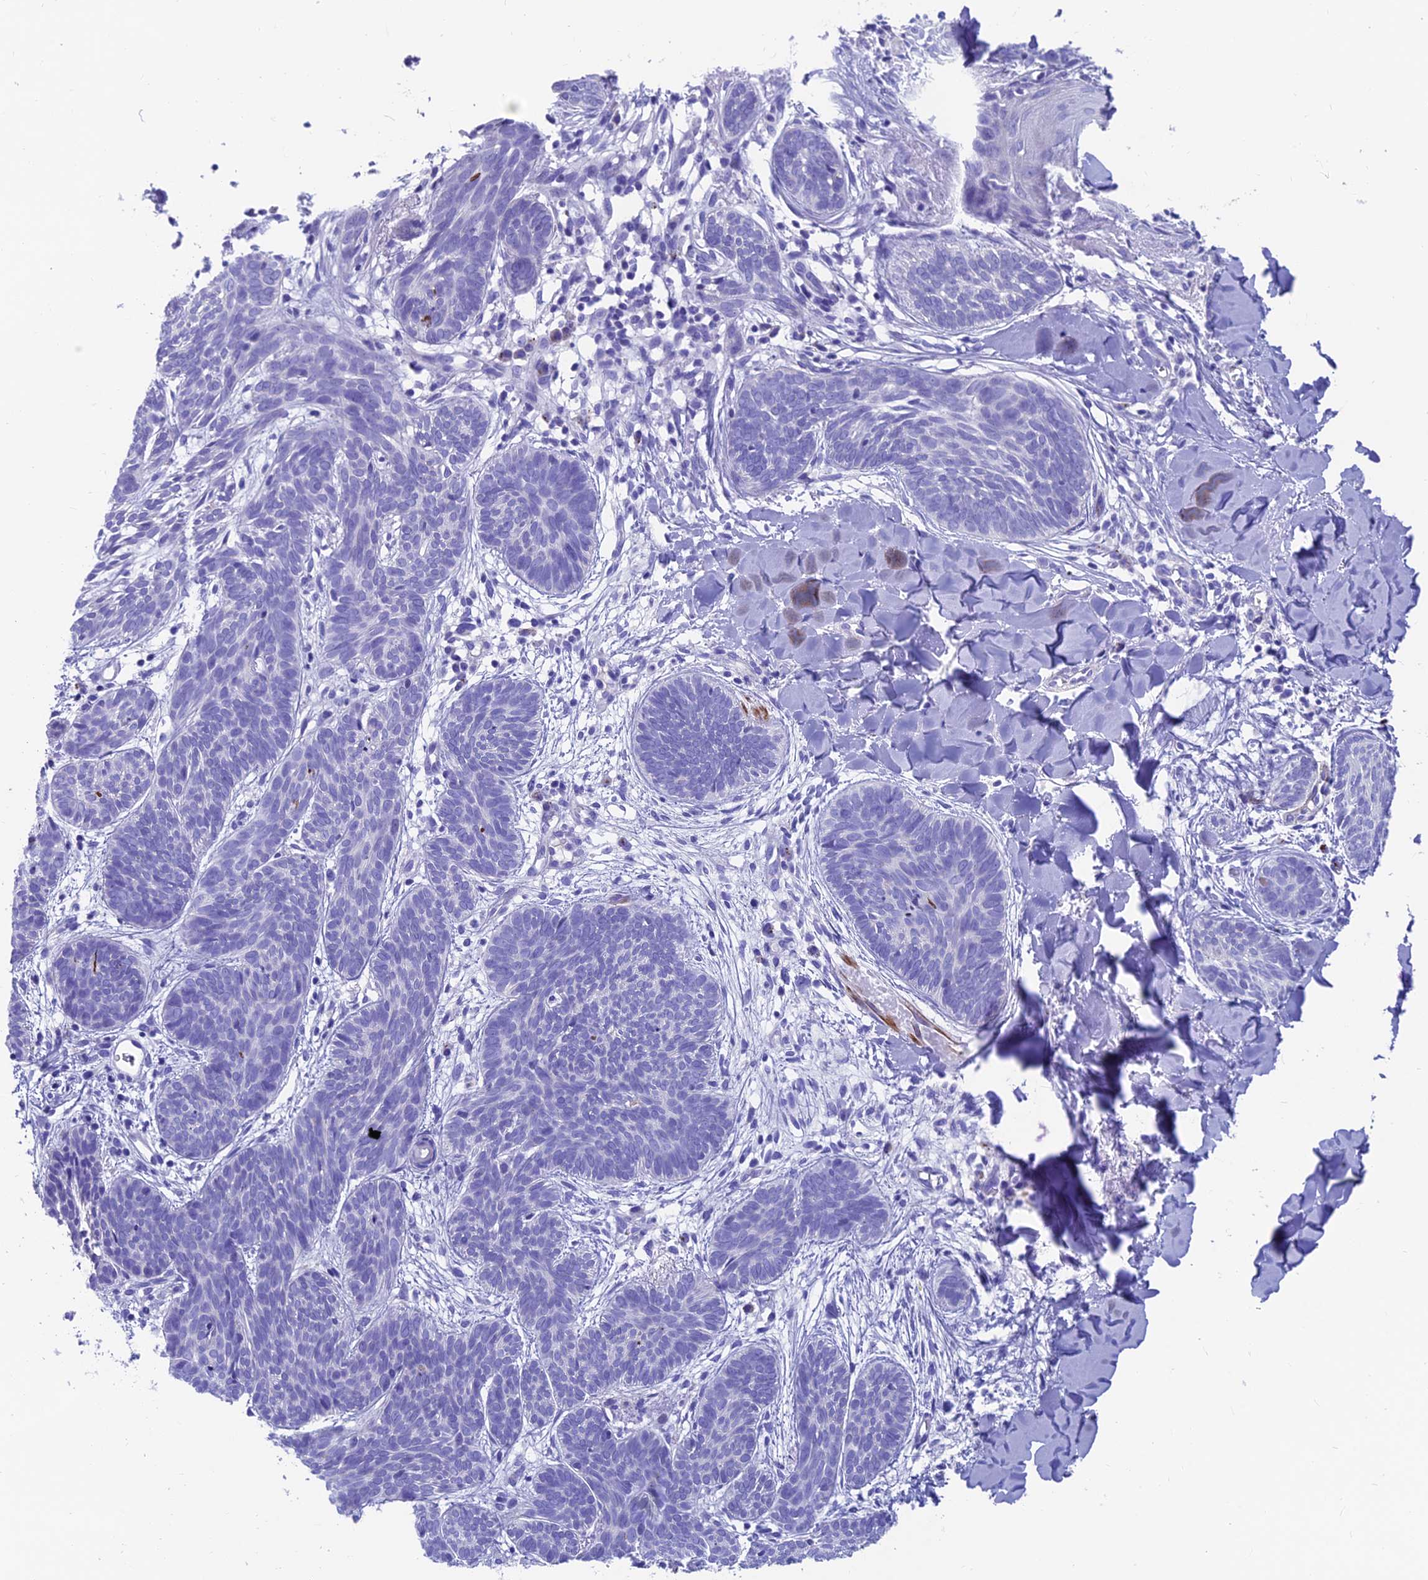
{"staining": {"intensity": "negative", "quantity": "none", "location": "none"}, "tissue": "skin cancer", "cell_type": "Tumor cells", "image_type": "cancer", "snomed": [{"axis": "morphology", "description": "Basal cell carcinoma"}, {"axis": "topography", "description": "Skin"}], "caption": "IHC micrograph of skin cancer (basal cell carcinoma) stained for a protein (brown), which reveals no expression in tumor cells.", "gene": "GNG11", "patient": {"sex": "female", "age": 81}}